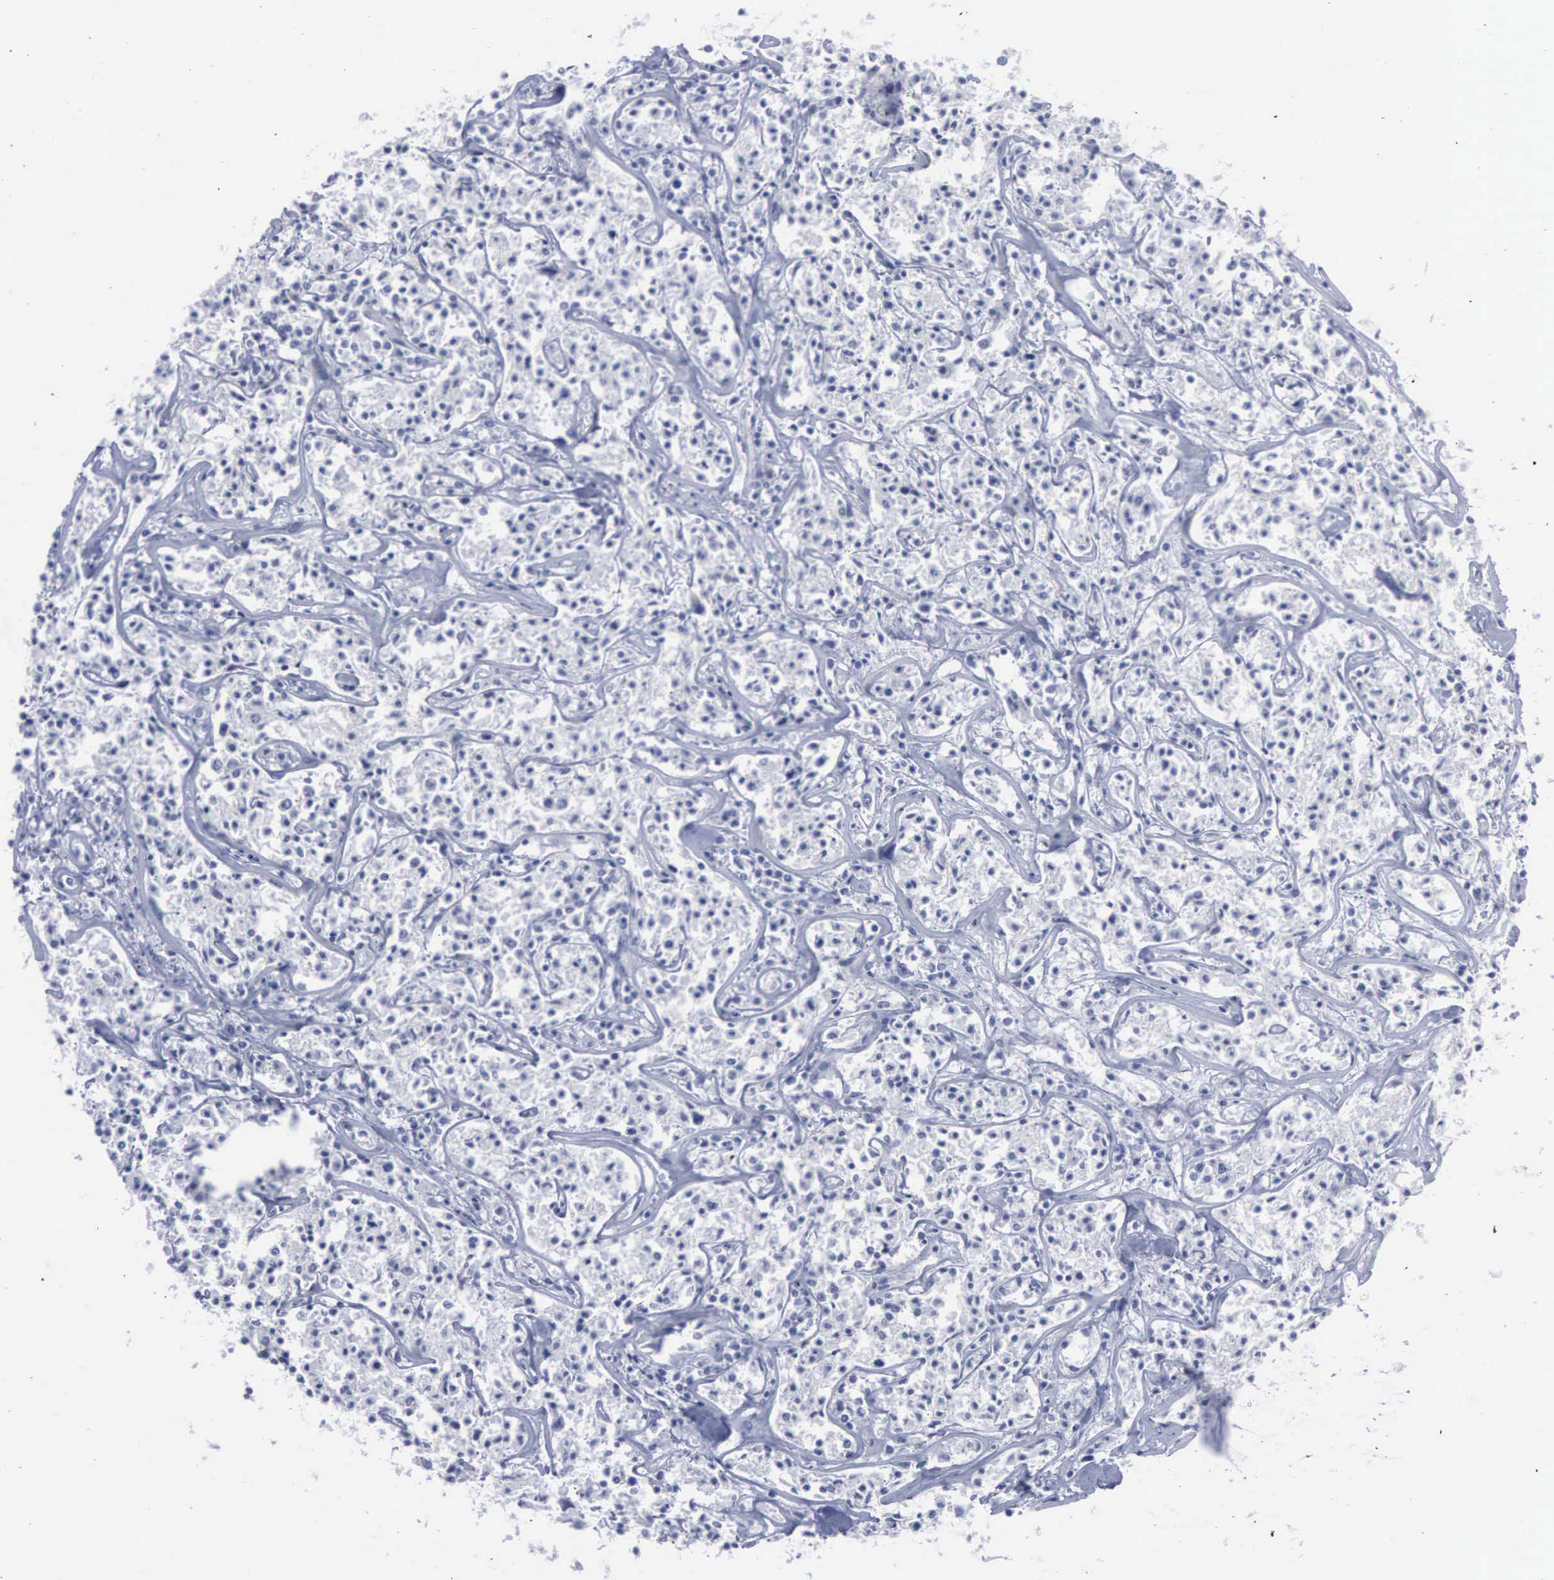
{"staining": {"intensity": "negative", "quantity": "none", "location": "none"}, "tissue": "lymphoma", "cell_type": "Tumor cells", "image_type": "cancer", "snomed": [{"axis": "morphology", "description": "Malignant lymphoma, non-Hodgkin's type, Low grade"}, {"axis": "topography", "description": "Small intestine"}], "caption": "A photomicrograph of human low-grade malignant lymphoma, non-Hodgkin's type is negative for staining in tumor cells.", "gene": "VCAM1", "patient": {"sex": "female", "age": 59}}